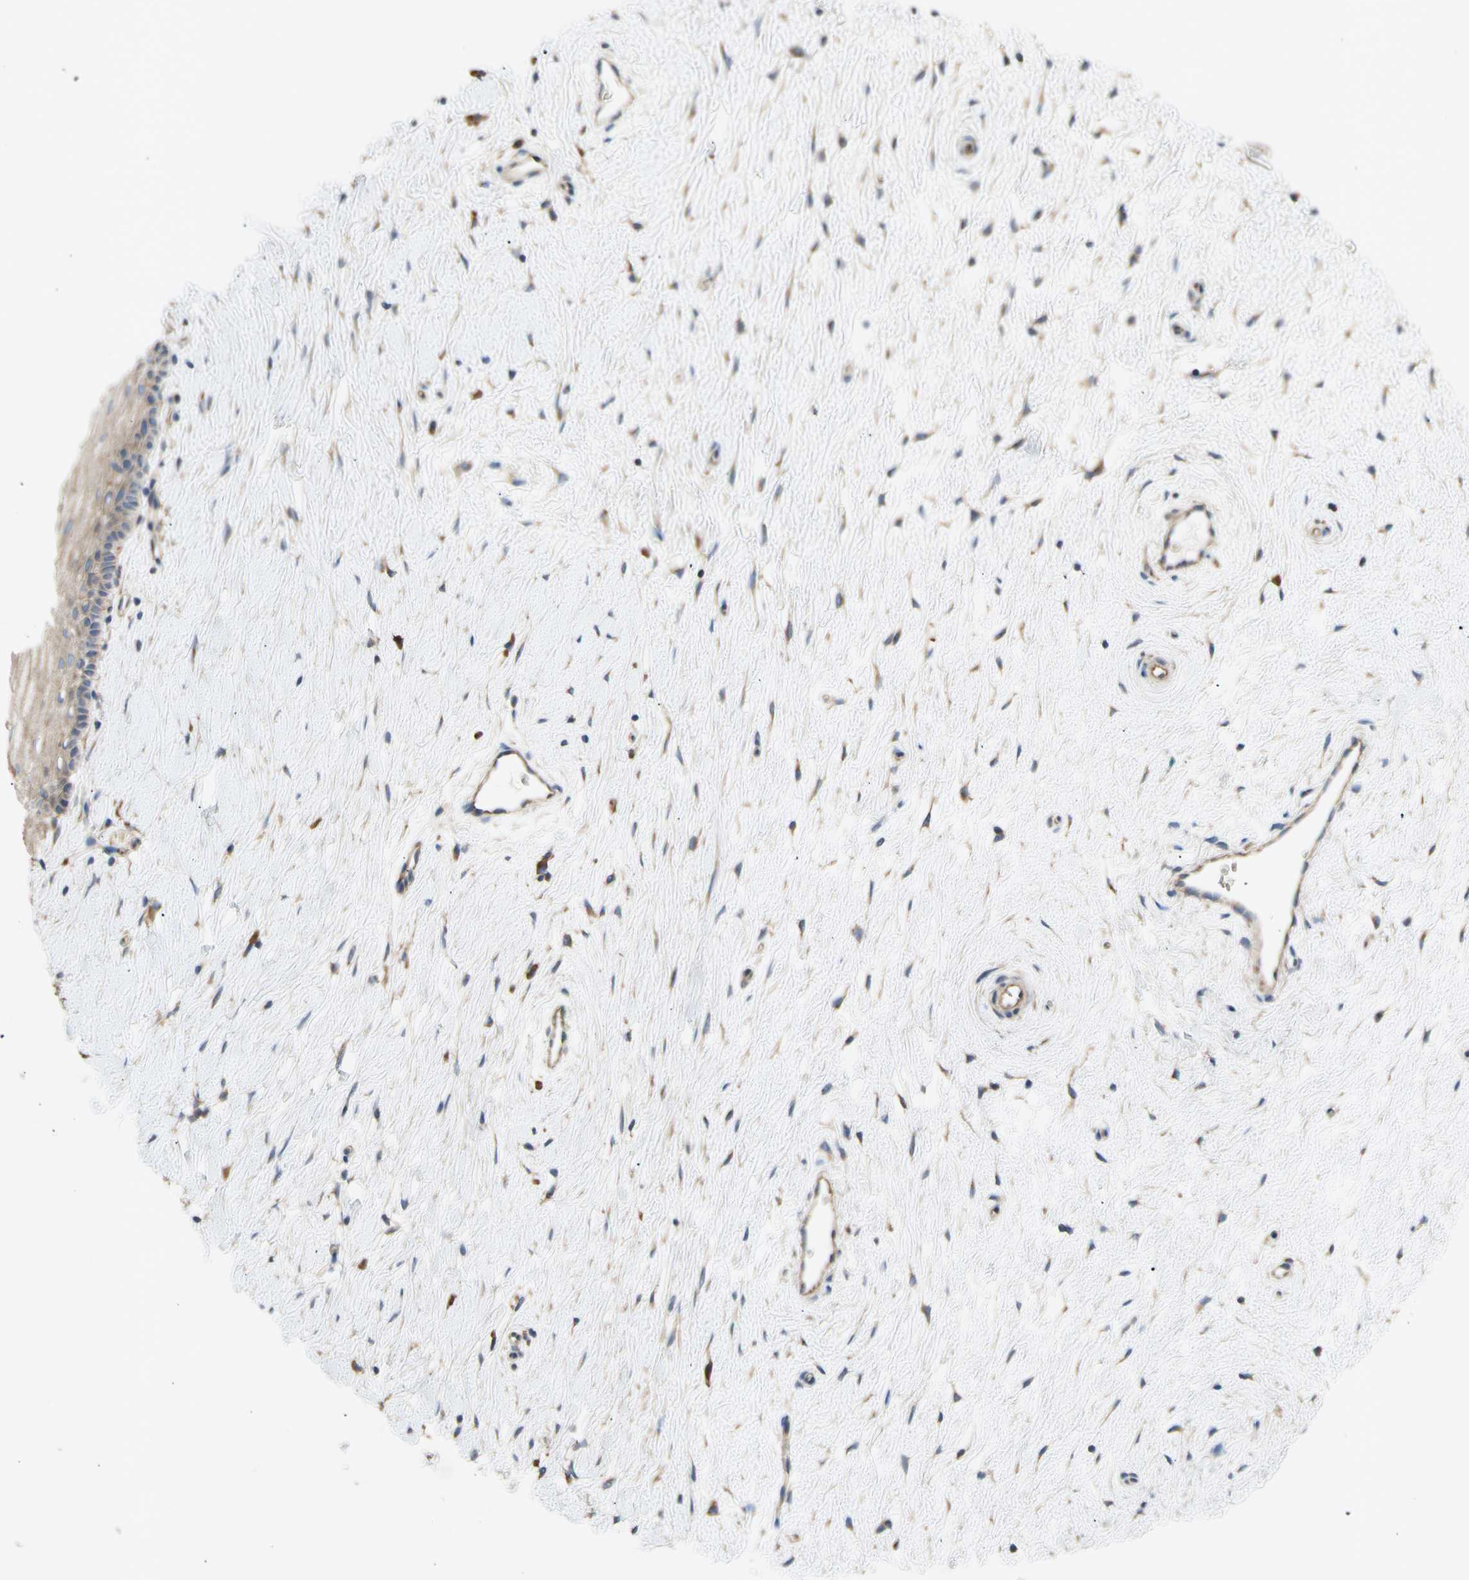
{"staining": {"intensity": "moderate", "quantity": ">75%", "location": "cytoplasmic/membranous"}, "tissue": "cervix", "cell_type": "Glandular cells", "image_type": "normal", "snomed": [{"axis": "morphology", "description": "Normal tissue, NOS"}, {"axis": "topography", "description": "Cervix"}], "caption": "Approximately >75% of glandular cells in benign cervix exhibit moderate cytoplasmic/membranous protein staining as visualized by brown immunohistochemical staining.", "gene": "KLC1", "patient": {"sex": "female", "age": 39}}